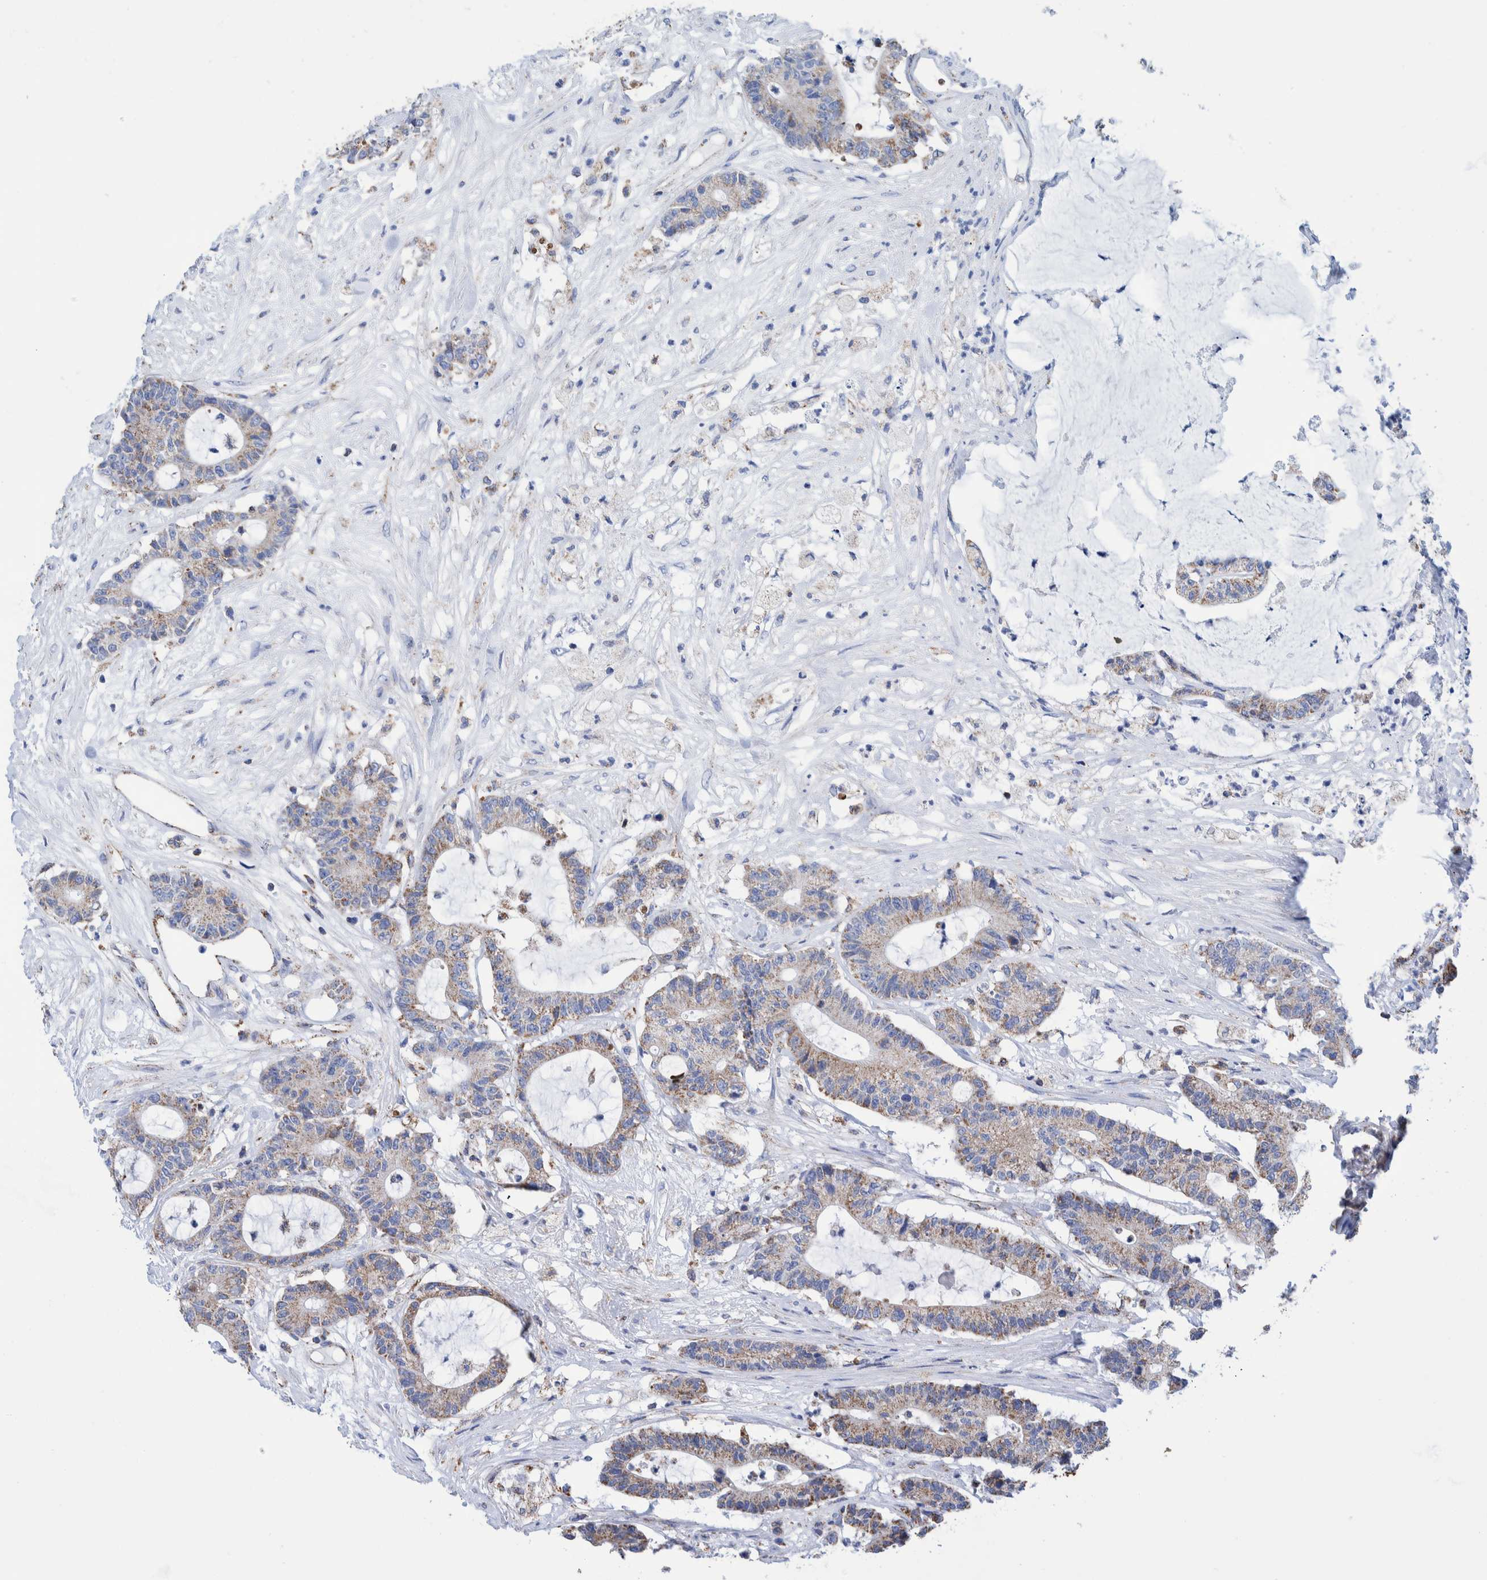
{"staining": {"intensity": "weak", "quantity": ">75%", "location": "cytoplasmic/membranous"}, "tissue": "colorectal cancer", "cell_type": "Tumor cells", "image_type": "cancer", "snomed": [{"axis": "morphology", "description": "Adenocarcinoma, NOS"}, {"axis": "topography", "description": "Colon"}], "caption": "A micrograph showing weak cytoplasmic/membranous staining in approximately >75% of tumor cells in colorectal adenocarcinoma, as visualized by brown immunohistochemical staining.", "gene": "DECR1", "patient": {"sex": "female", "age": 84}}